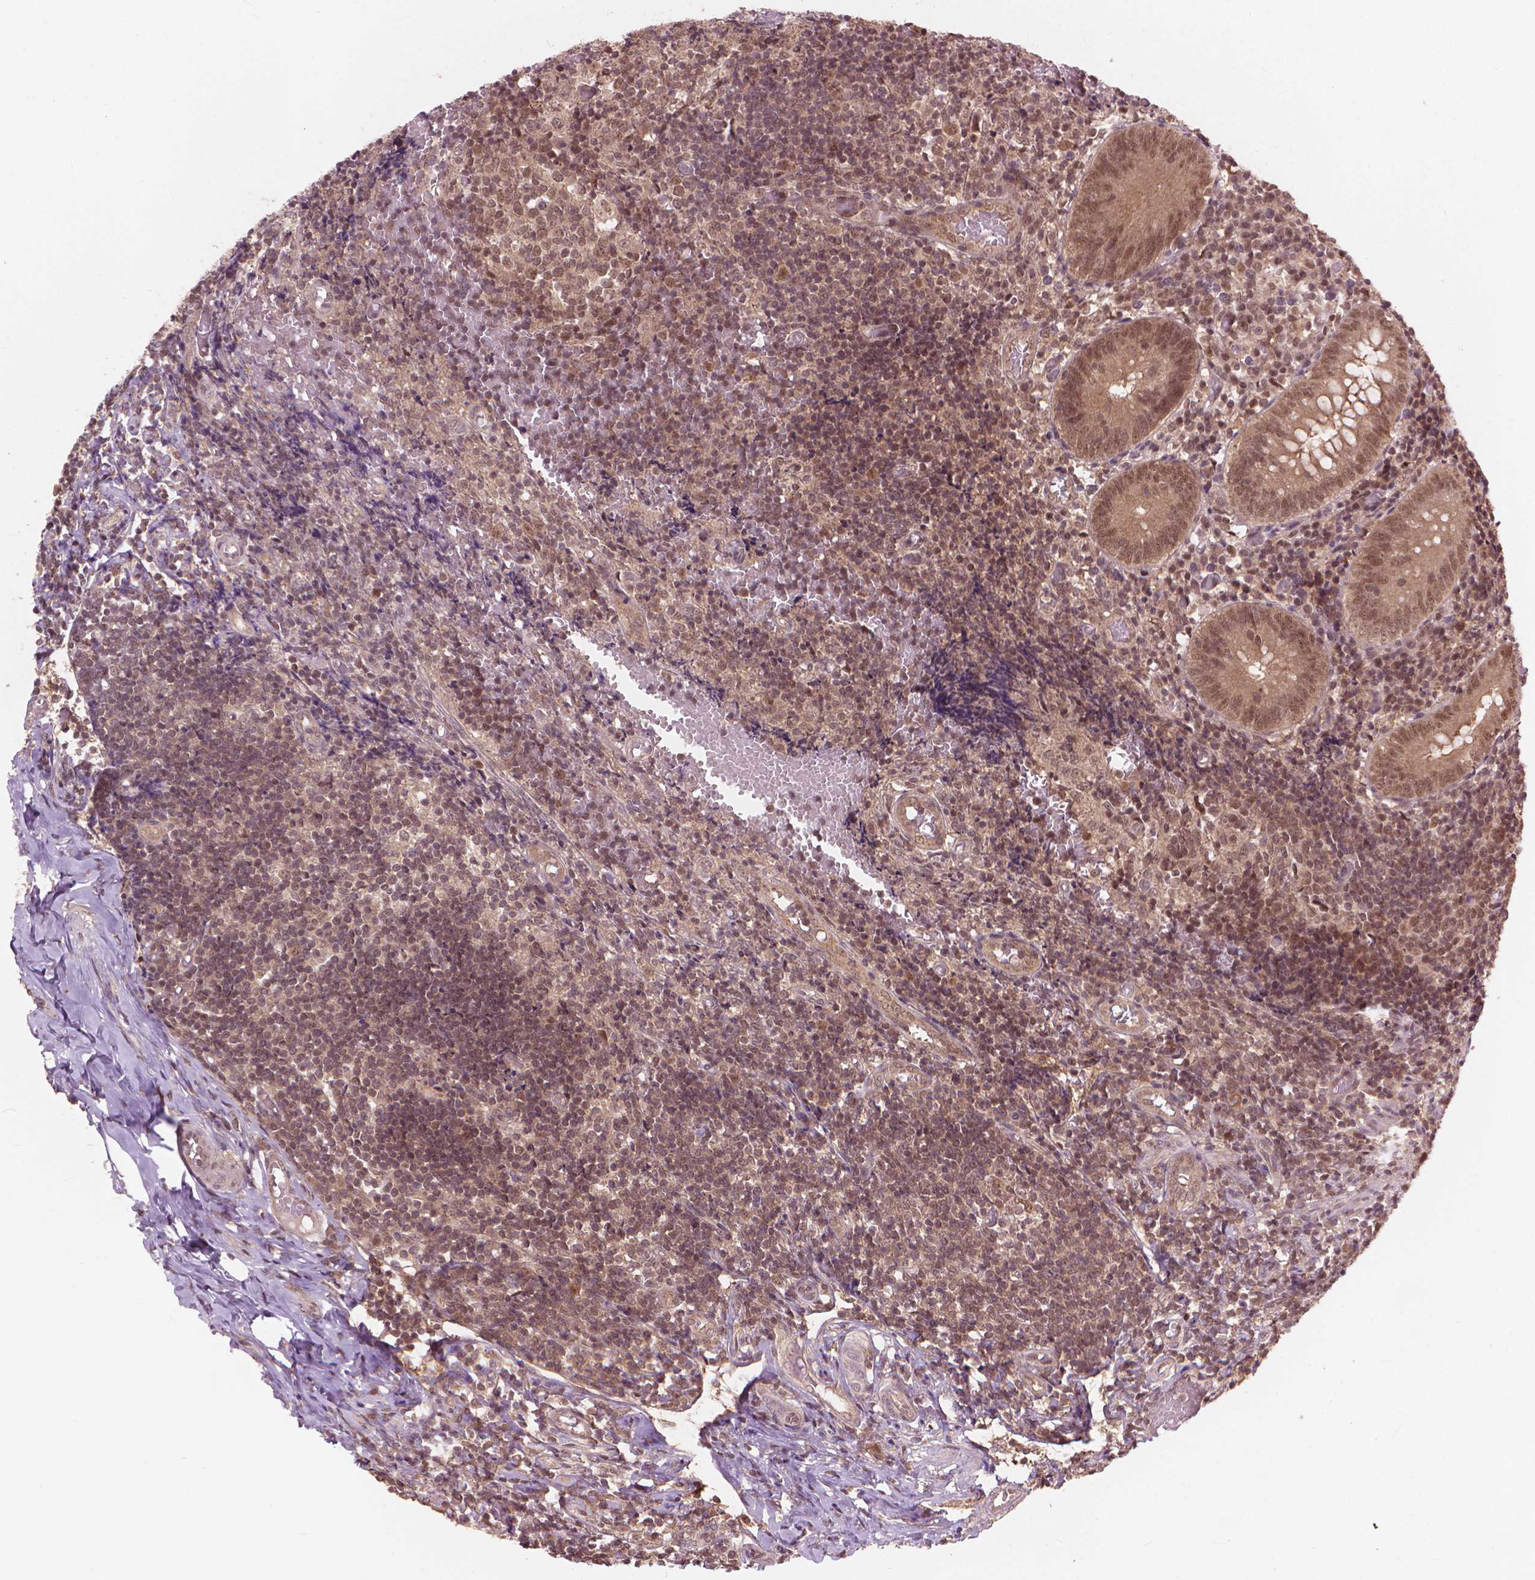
{"staining": {"intensity": "moderate", "quantity": "25%-75%", "location": "cytoplasmic/membranous,nuclear"}, "tissue": "appendix", "cell_type": "Glandular cells", "image_type": "normal", "snomed": [{"axis": "morphology", "description": "Normal tissue, NOS"}, {"axis": "topography", "description": "Appendix"}], "caption": "Unremarkable appendix exhibits moderate cytoplasmic/membranous,nuclear expression in approximately 25%-75% of glandular cells, visualized by immunohistochemistry. (IHC, brightfield microscopy, high magnification).", "gene": "SSU72", "patient": {"sex": "female", "age": 32}}